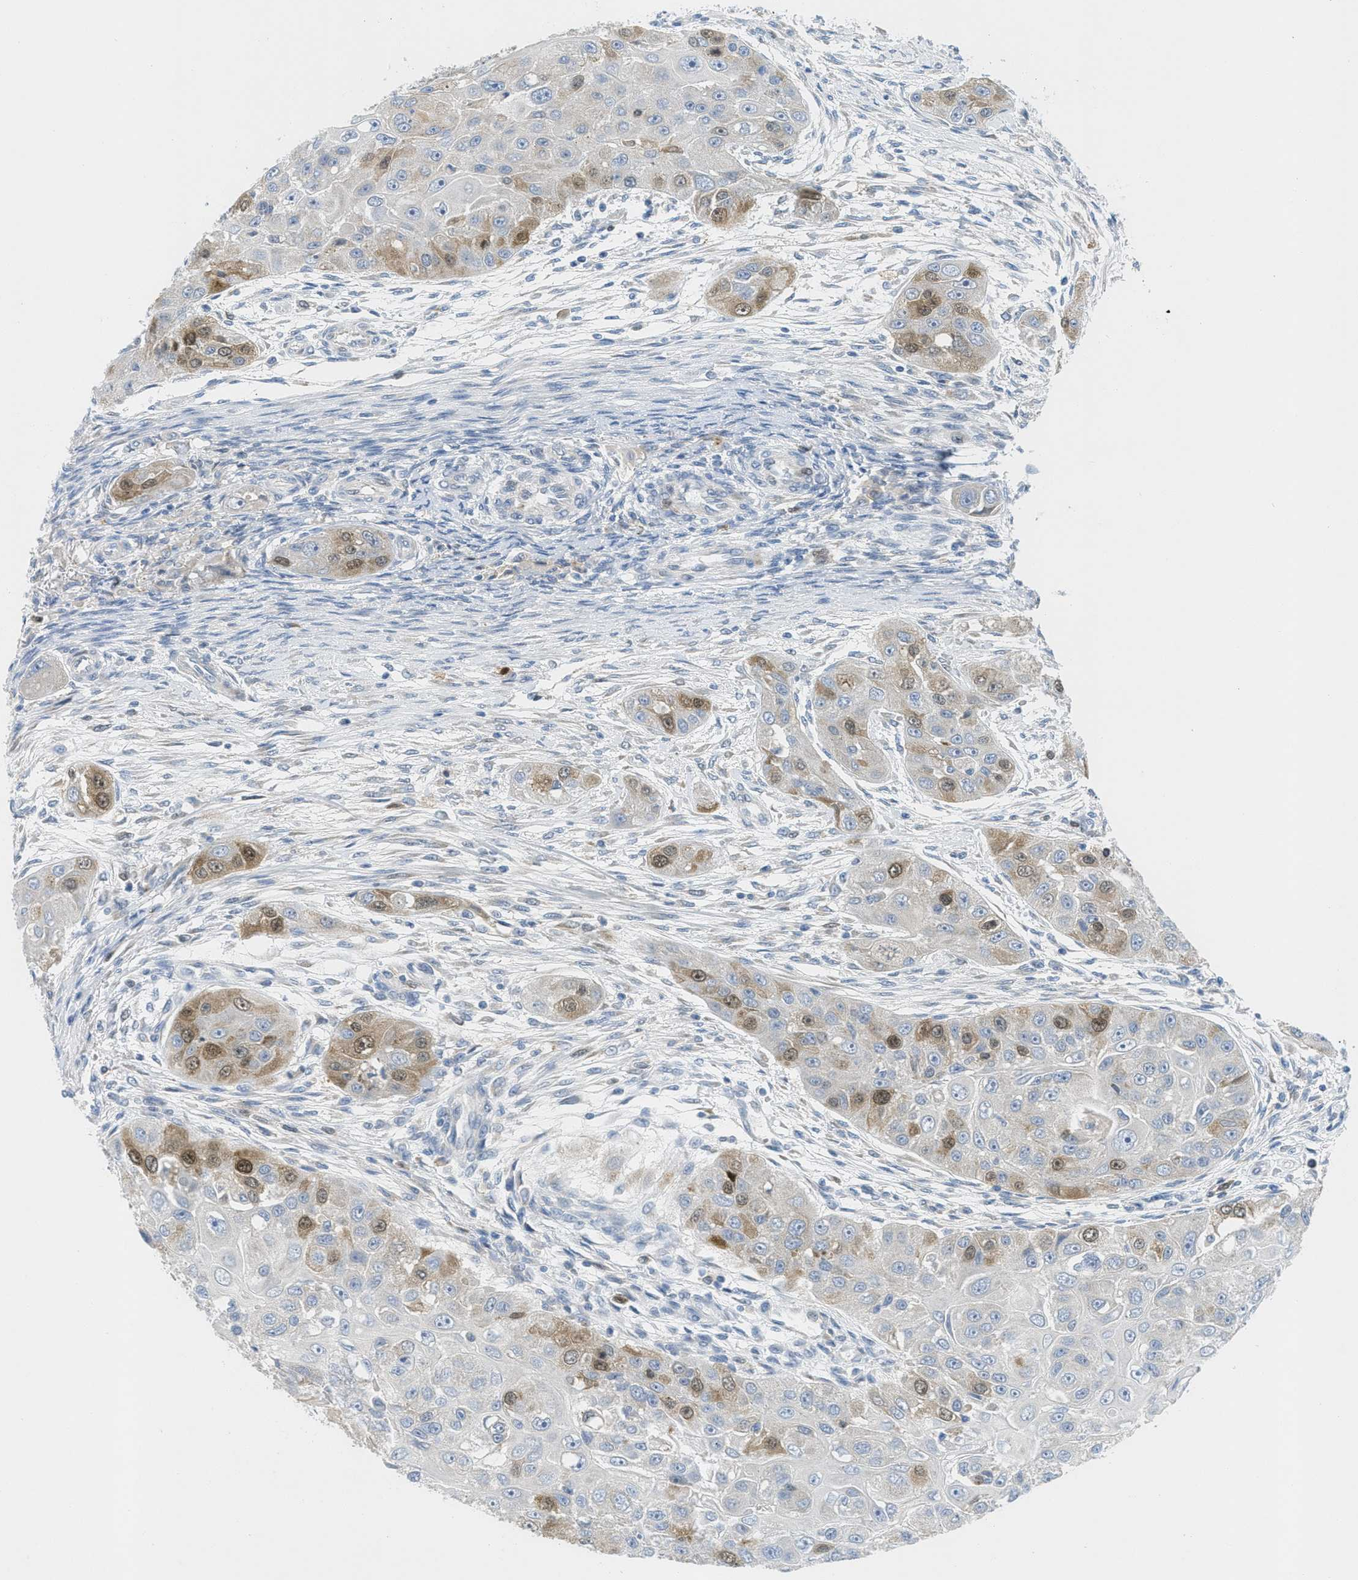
{"staining": {"intensity": "moderate", "quantity": "25%-75%", "location": "cytoplasmic/membranous,nuclear"}, "tissue": "head and neck cancer", "cell_type": "Tumor cells", "image_type": "cancer", "snomed": [{"axis": "morphology", "description": "Normal tissue, NOS"}, {"axis": "morphology", "description": "Squamous cell carcinoma, NOS"}, {"axis": "topography", "description": "Skeletal muscle"}, {"axis": "topography", "description": "Head-Neck"}], "caption": "Immunohistochemical staining of head and neck squamous cell carcinoma demonstrates medium levels of moderate cytoplasmic/membranous and nuclear protein staining in approximately 25%-75% of tumor cells. (DAB (3,3'-diaminobenzidine) = brown stain, brightfield microscopy at high magnification).", "gene": "ORC6", "patient": {"sex": "male", "age": 51}}